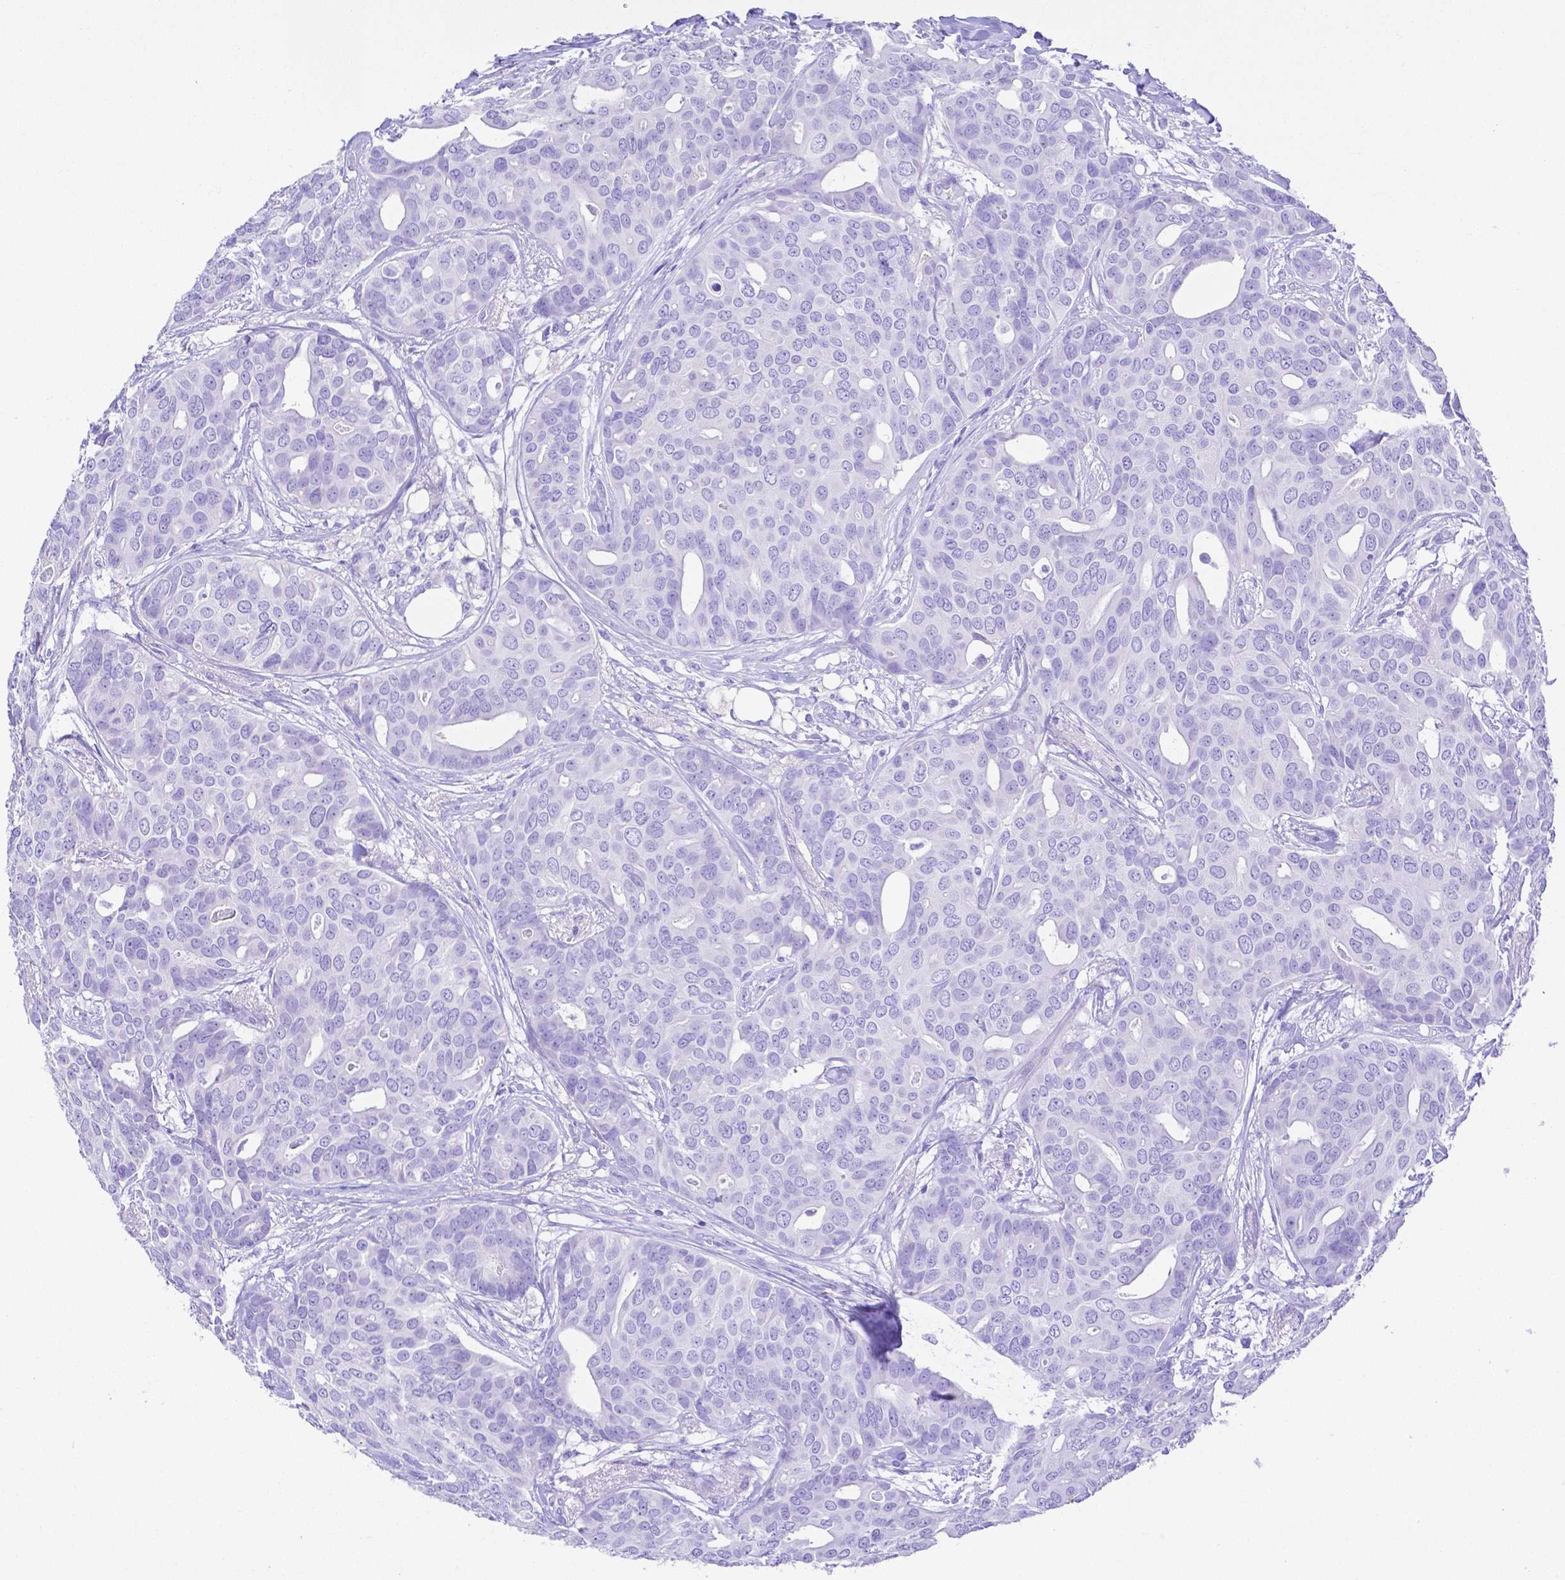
{"staining": {"intensity": "negative", "quantity": "none", "location": "none"}, "tissue": "breast cancer", "cell_type": "Tumor cells", "image_type": "cancer", "snomed": [{"axis": "morphology", "description": "Duct carcinoma"}, {"axis": "topography", "description": "Breast"}], "caption": "High power microscopy image of an immunohistochemistry (IHC) histopathology image of breast cancer (invasive ductal carcinoma), revealing no significant positivity in tumor cells.", "gene": "SMR3A", "patient": {"sex": "female", "age": 54}}